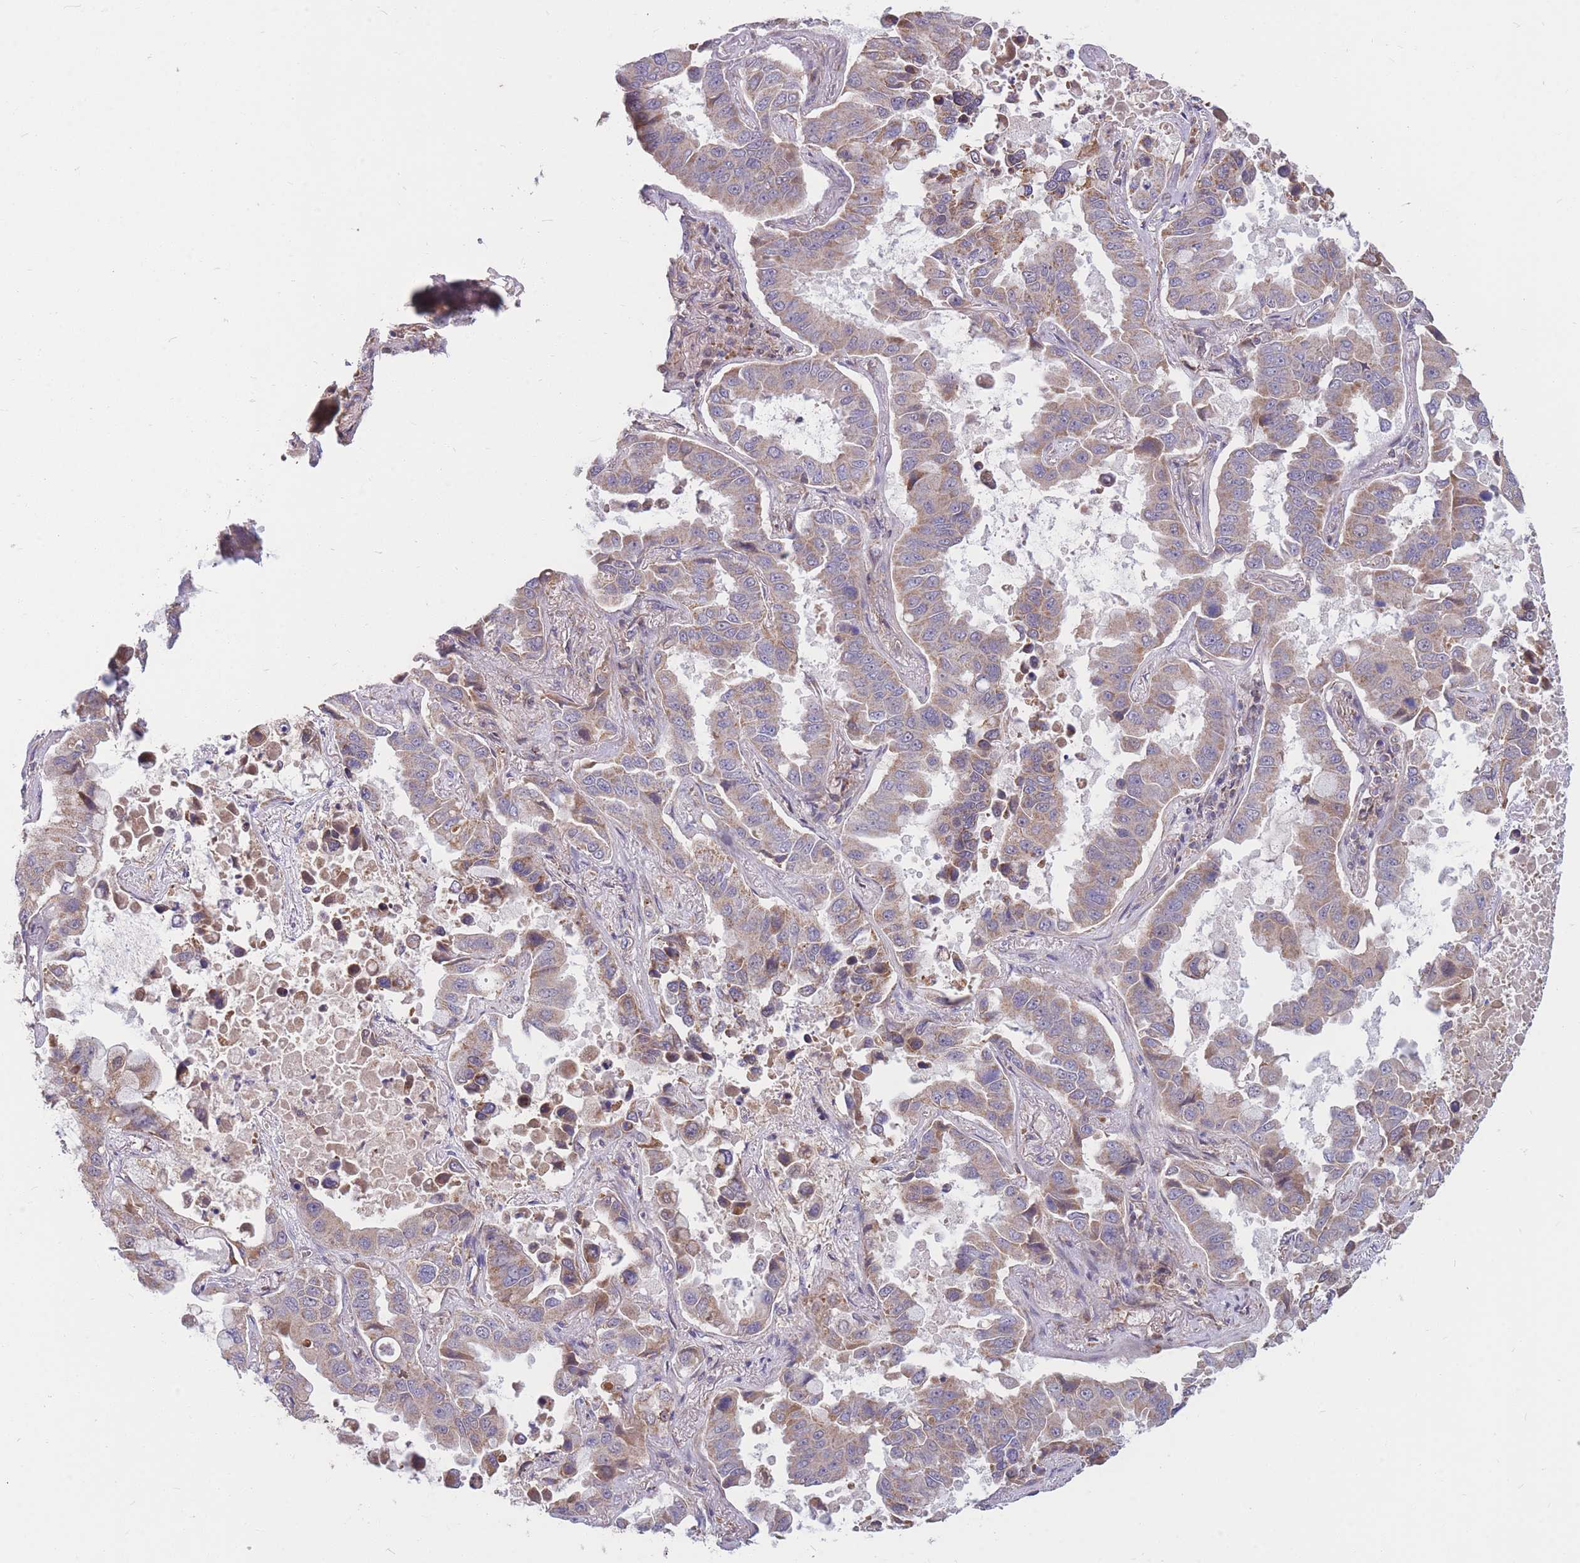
{"staining": {"intensity": "moderate", "quantity": "25%-75%", "location": "cytoplasmic/membranous"}, "tissue": "lung cancer", "cell_type": "Tumor cells", "image_type": "cancer", "snomed": [{"axis": "morphology", "description": "Adenocarcinoma, NOS"}, {"axis": "topography", "description": "Lung"}], "caption": "Lung adenocarcinoma stained with DAB immunohistochemistry (IHC) displays medium levels of moderate cytoplasmic/membranous expression in about 25%-75% of tumor cells.", "gene": "PTPMT1", "patient": {"sex": "male", "age": 64}}